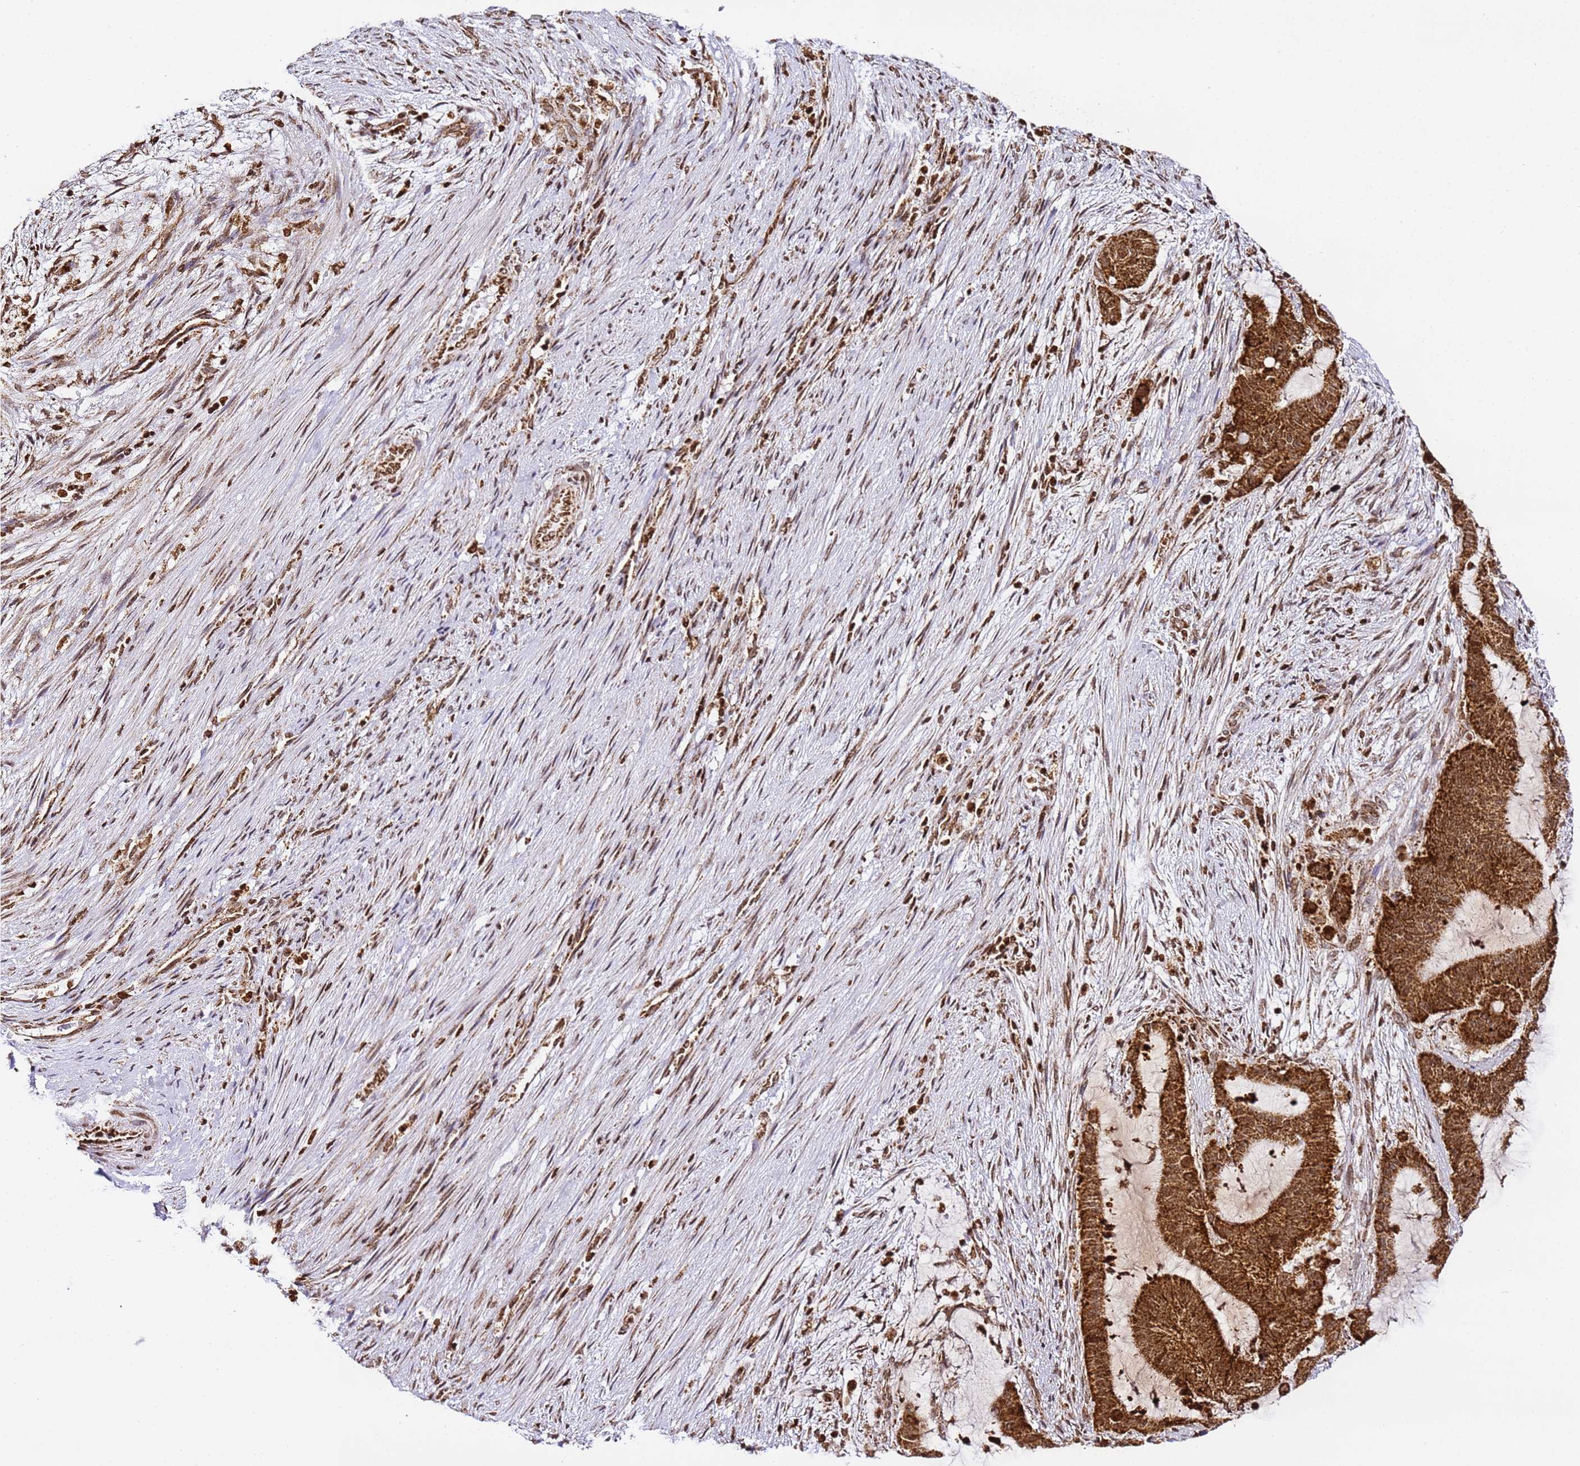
{"staining": {"intensity": "strong", "quantity": ">75%", "location": "cytoplasmic/membranous"}, "tissue": "liver cancer", "cell_type": "Tumor cells", "image_type": "cancer", "snomed": [{"axis": "morphology", "description": "Normal tissue, NOS"}, {"axis": "morphology", "description": "Cholangiocarcinoma"}, {"axis": "topography", "description": "Liver"}, {"axis": "topography", "description": "Peripheral nerve tissue"}], "caption": "Immunohistochemical staining of liver cancer displays high levels of strong cytoplasmic/membranous positivity in about >75% of tumor cells.", "gene": "HSPE1", "patient": {"sex": "female", "age": 73}}